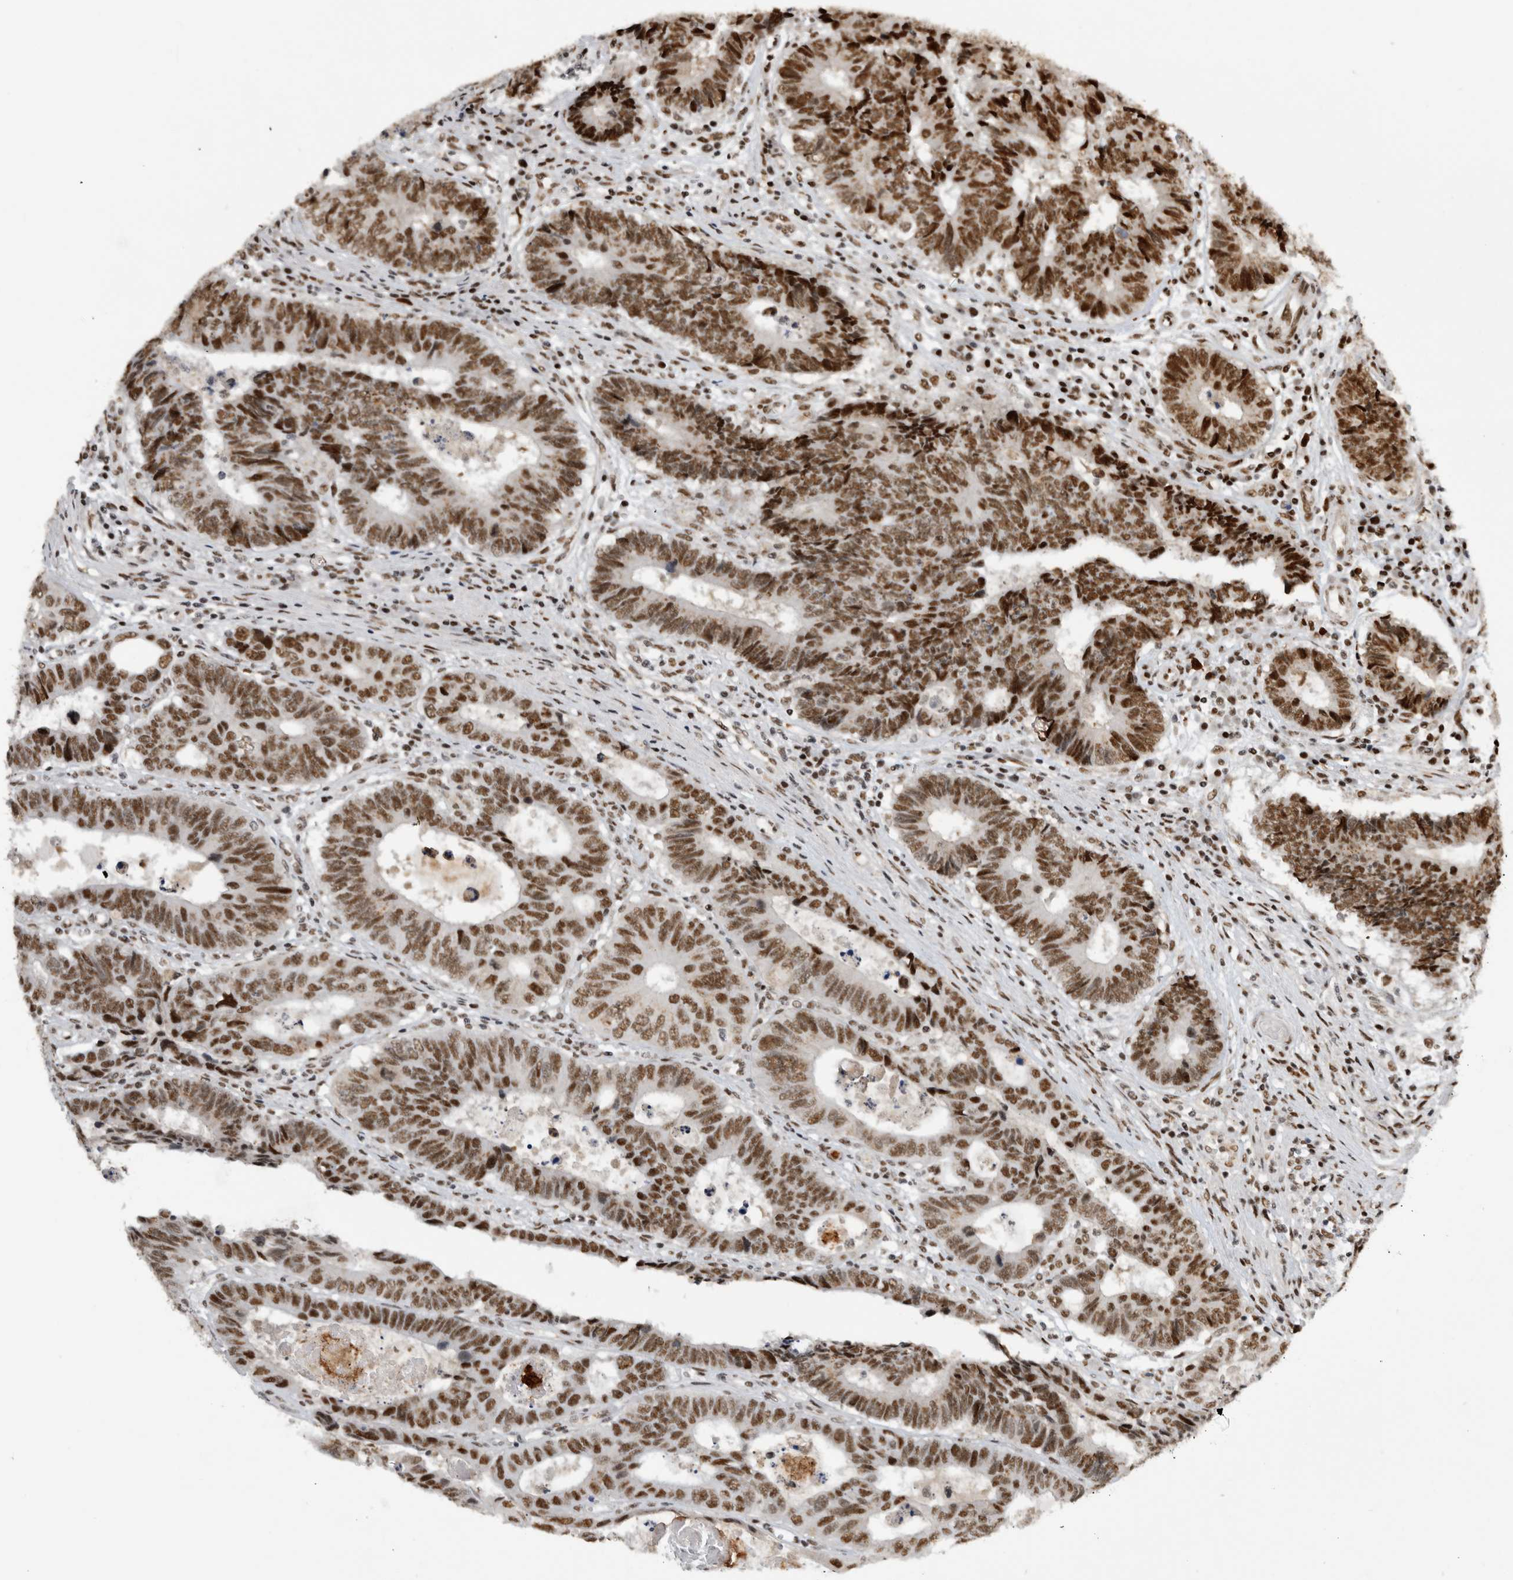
{"staining": {"intensity": "strong", "quantity": ">75%", "location": "nuclear"}, "tissue": "colorectal cancer", "cell_type": "Tumor cells", "image_type": "cancer", "snomed": [{"axis": "morphology", "description": "Adenocarcinoma, NOS"}, {"axis": "topography", "description": "Rectum"}], "caption": "Colorectal cancer (adenocarcinoma) was stained to show a protein in brown. There is high levels of strong nuclear staining in about >75% of tumor cells.", "gene": "EYA2", "patient": {"sex": "male", "age": 84}}